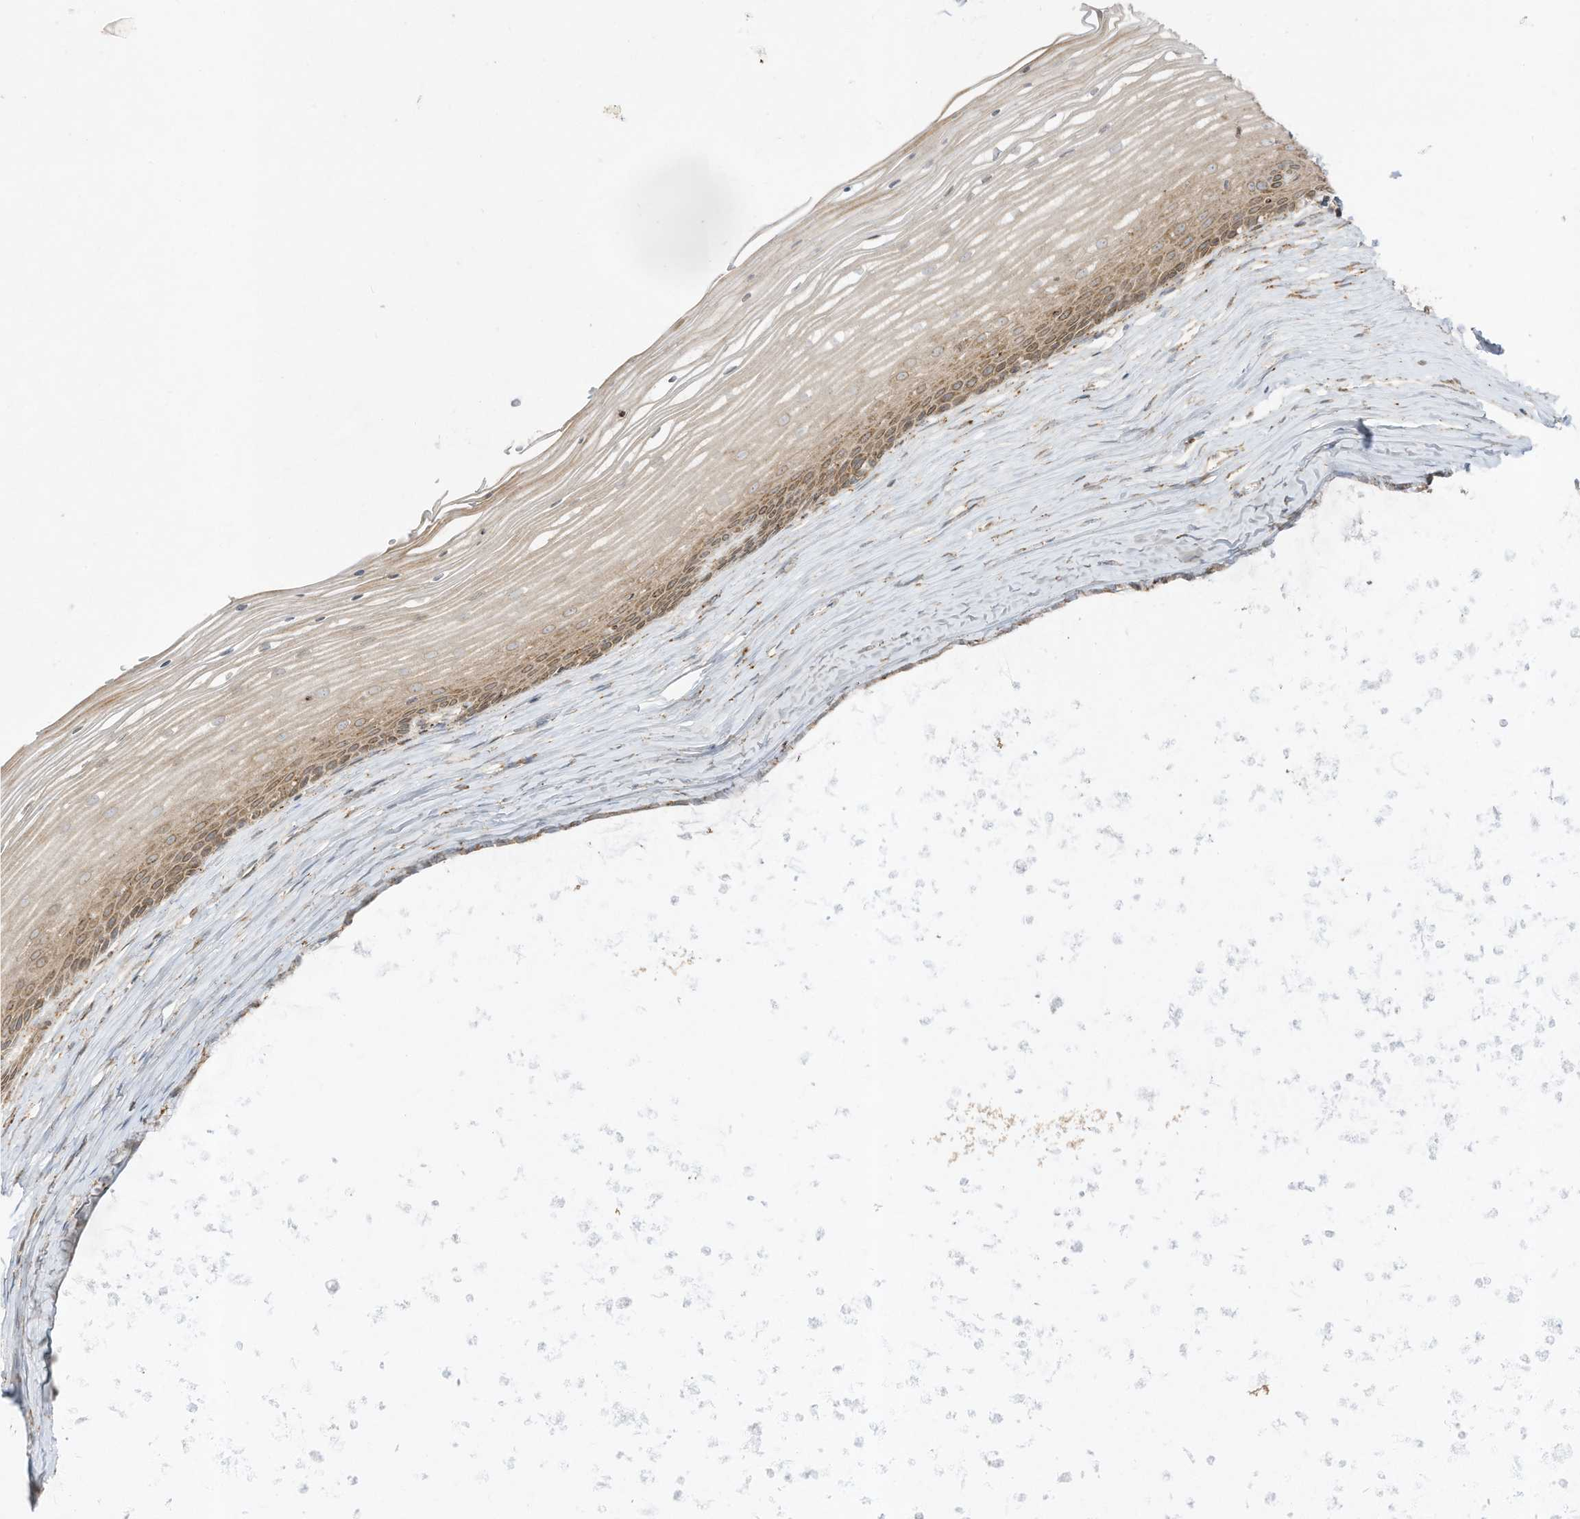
{"staining": {"intensity": "weak", "quantity": "25%-75%", "location": "cytoplasmic/membranous"}, "tissue": "vagina", "cell_type": "Squamous epithelial cells", "image_type": "normal", "snomed": [{"axis": "morphology", "description": "Normal tissue, NOS"}, {"axis": "topography", "description": "Vagina"}, {"axis": "topography", "description": "Cervix"}], "caption": "Immunohistochemistry histopathology image of normal vagina: vagina stained using immunohistochemistry (IHC) reveals low levels of weak protein expression localized specifically in the cytoplasmic/membranous of squamous epithelial cells, appearing as a cytoplasmic/membranous brown color.", "gene": "PTK6", "patient": {"sex": "female", "age": 40}}